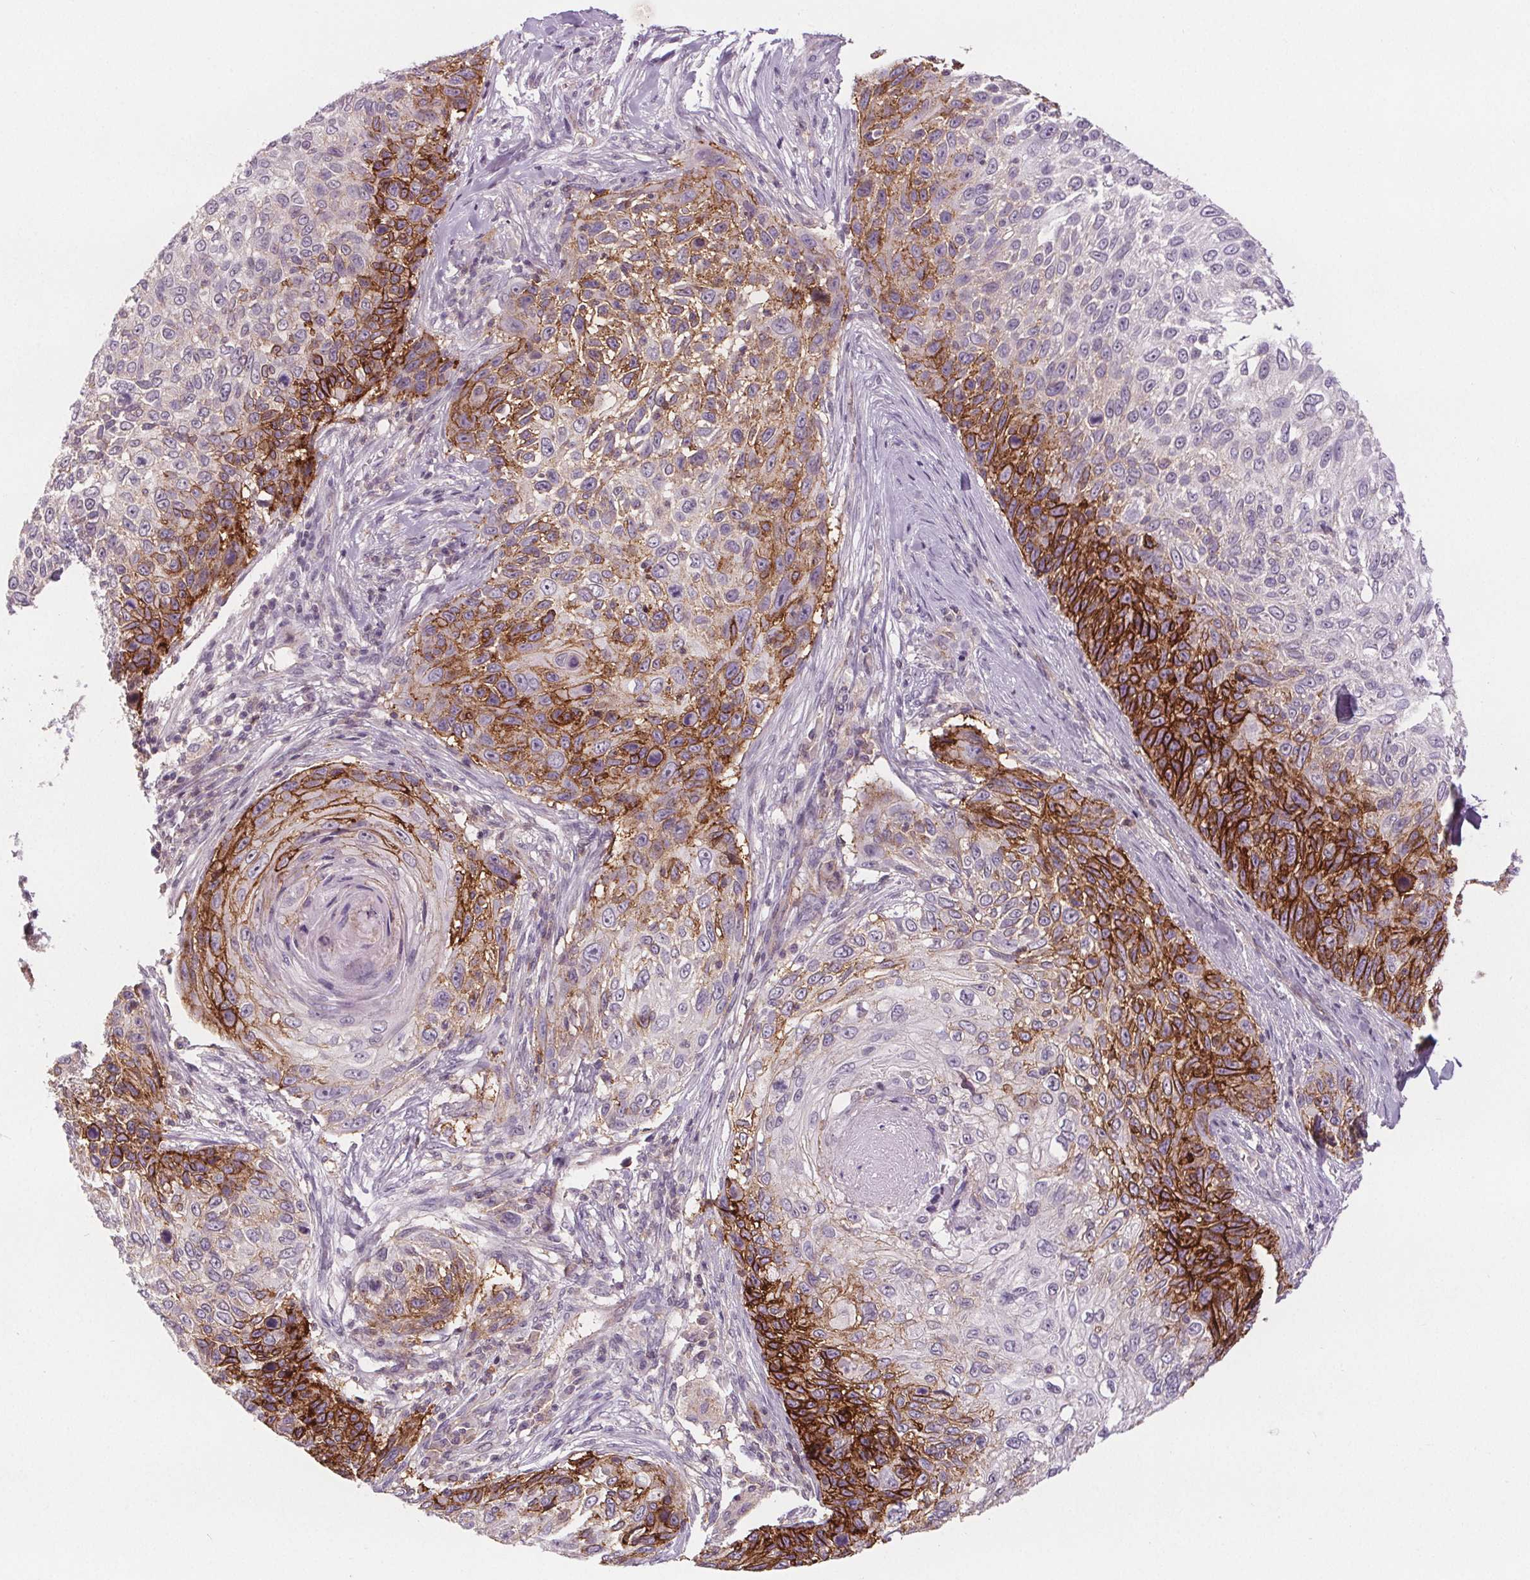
{"staining": {"intensity": "strong", "quantity": "25%-75%", "location": "cytoplasmic/membranous"}, "tissue": "skin cancer", "cell_type": "Tumor cells", "image_type": "cancer", "snomed": [{"axis": "morphology", "description": "Squamous cell carcinoma, NOS"}, {"axis": "topography", "description": "Skin"}], "caption": "Tumor cells reveal high levels of strong cytoplasmic/membranous staining in approximately 25%-75% of cells in squamous cell carcinoma (skin). Immunohistochemistry stains the protein in brown and the nuclei are stained blue.", "gene": "ATP1A1", "patient": {"sex": "male", "age": 92}}